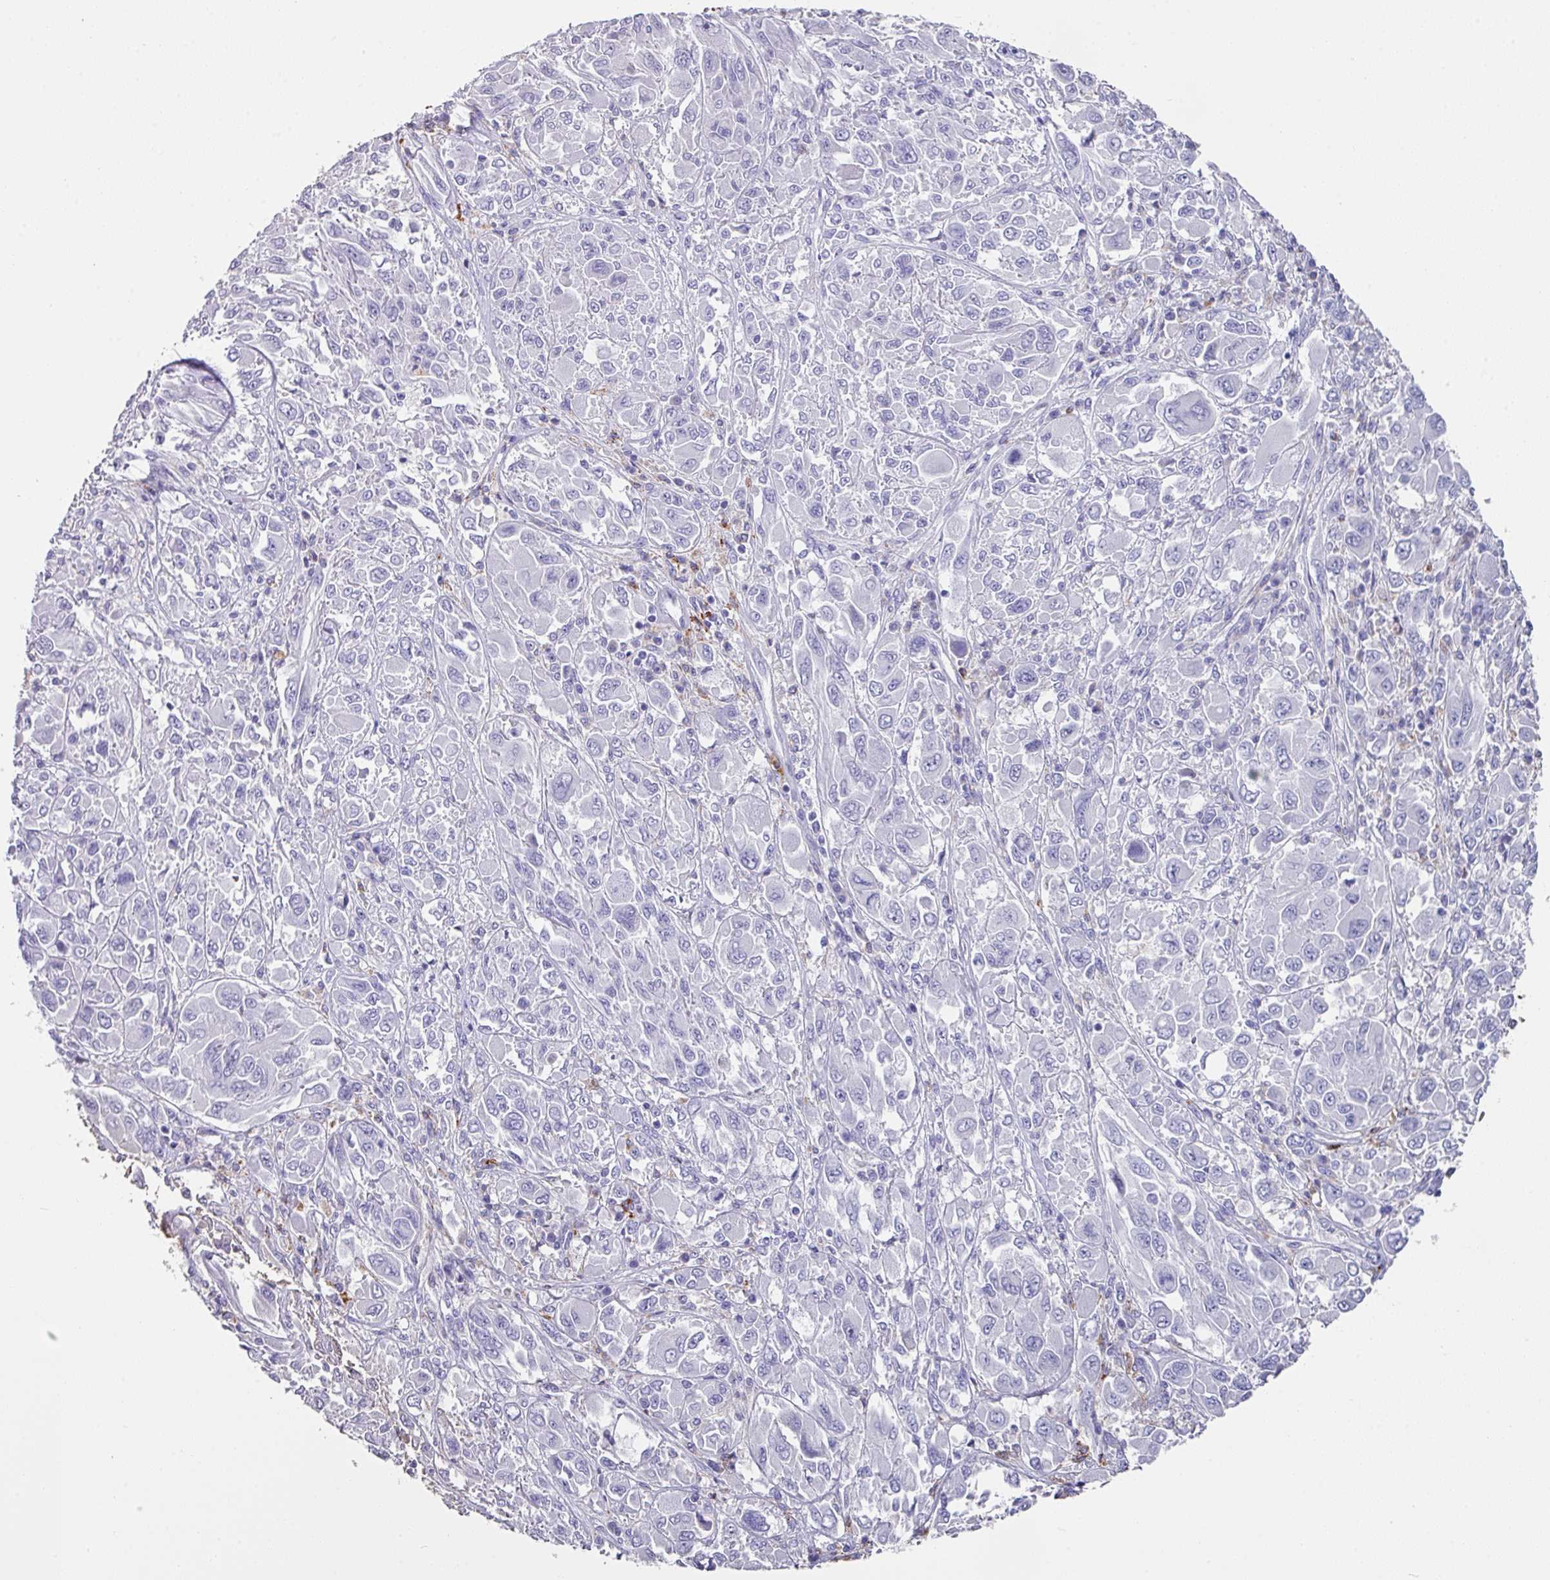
{"staining": {"intensity": "negative", "quantity": "none", "location": "none"}, "tissue": "melanoma", "cell_type": "Tumor cells", "image_type": "cancer", "snomed": [{"axis": "morphology", "description": "Malignant melanoma, NOS"}, {"axis": "topography", "description": "Skin"}], "caption": "Human malignant melanoma stained for a protein using IHC demonstrates no positivity in tumor cells.", "gene": "CPVL", "patient": {"sex": "female", "age": 91}}